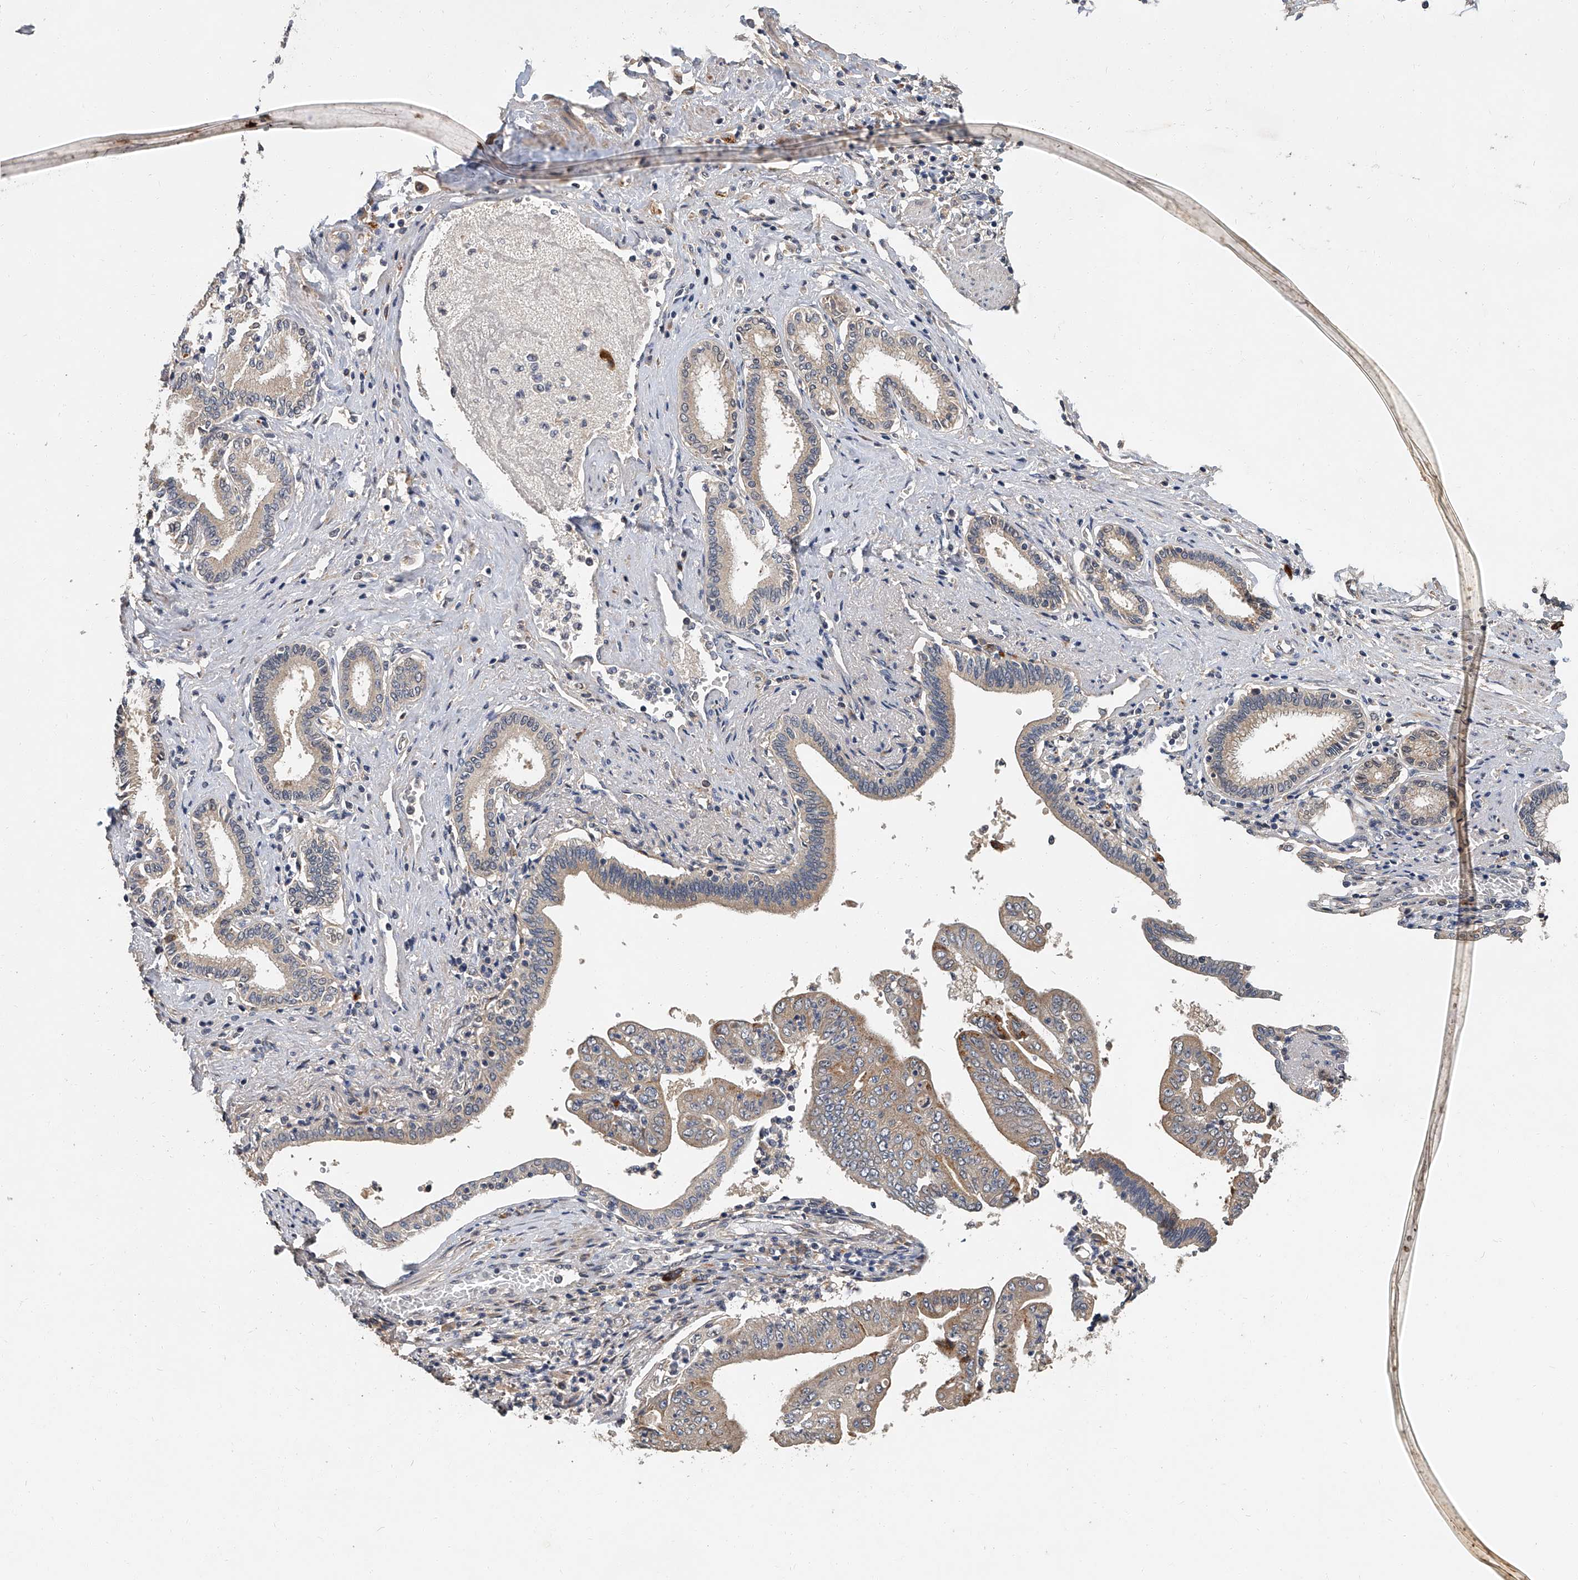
{"staining": {"intensity": "moderate", "quantity": "<25%", "location": "cytoplasmic/membranous"}, "tissue": "pancreatic cancer", "cell_type": "Tumor cells", "image_type": "cancer", "snomed": [{"axis": "morphology", "description": "Adenocarcinoma, NOS"}, {"axis": "topography", "description": "Pancreas"}], "caption": "Human pancreatic adenocarcinoma stained with a brown dye shows moderate cytoplasmic/membranous positive positivity in approximately <25% of tumor cells.", "gene": "JAG2", "patient": {"sex": "female", "age": 77}}